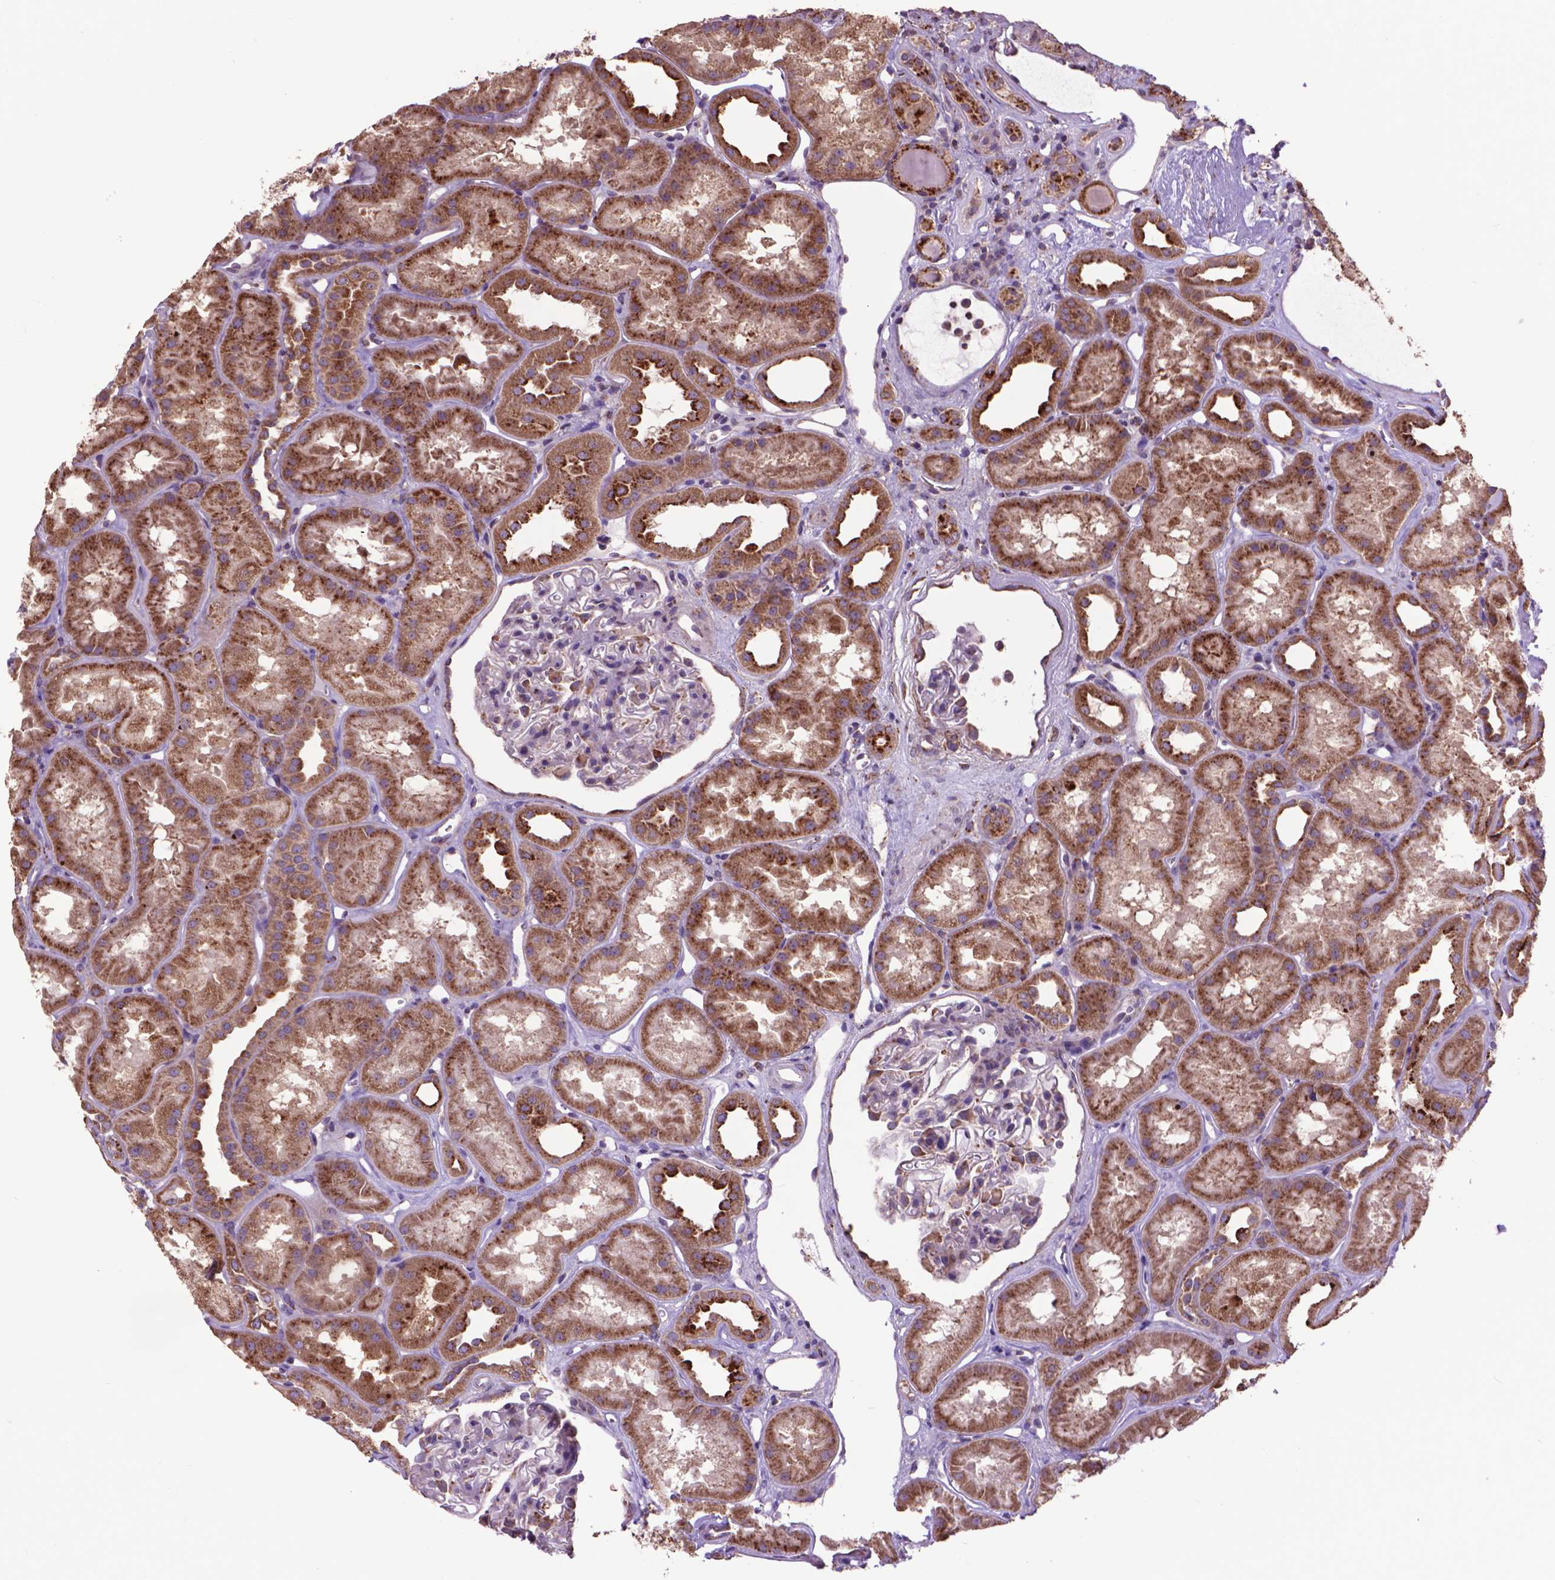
{"staining": {"intensity": "moderate", "quantity": "<25%", "location": "cytoplasmic/membranous"}, "tissue": "kidney", "cell_type": "Cells in glomeruli", "image_type": "normal", "snomed": [{"axis": "morphology", "description": "Normal tissue, NOS"}, {"axis": "topography", "description": "Kidney"}], "caption": "Protein positivity by immunohistochemistry displays moderate cytoplasmic/membranous staining in approximately <25% of cells in glomeruli in normal kidney.", "gene": "GLB1", "patient": {"sex": "male", "age": 61}}